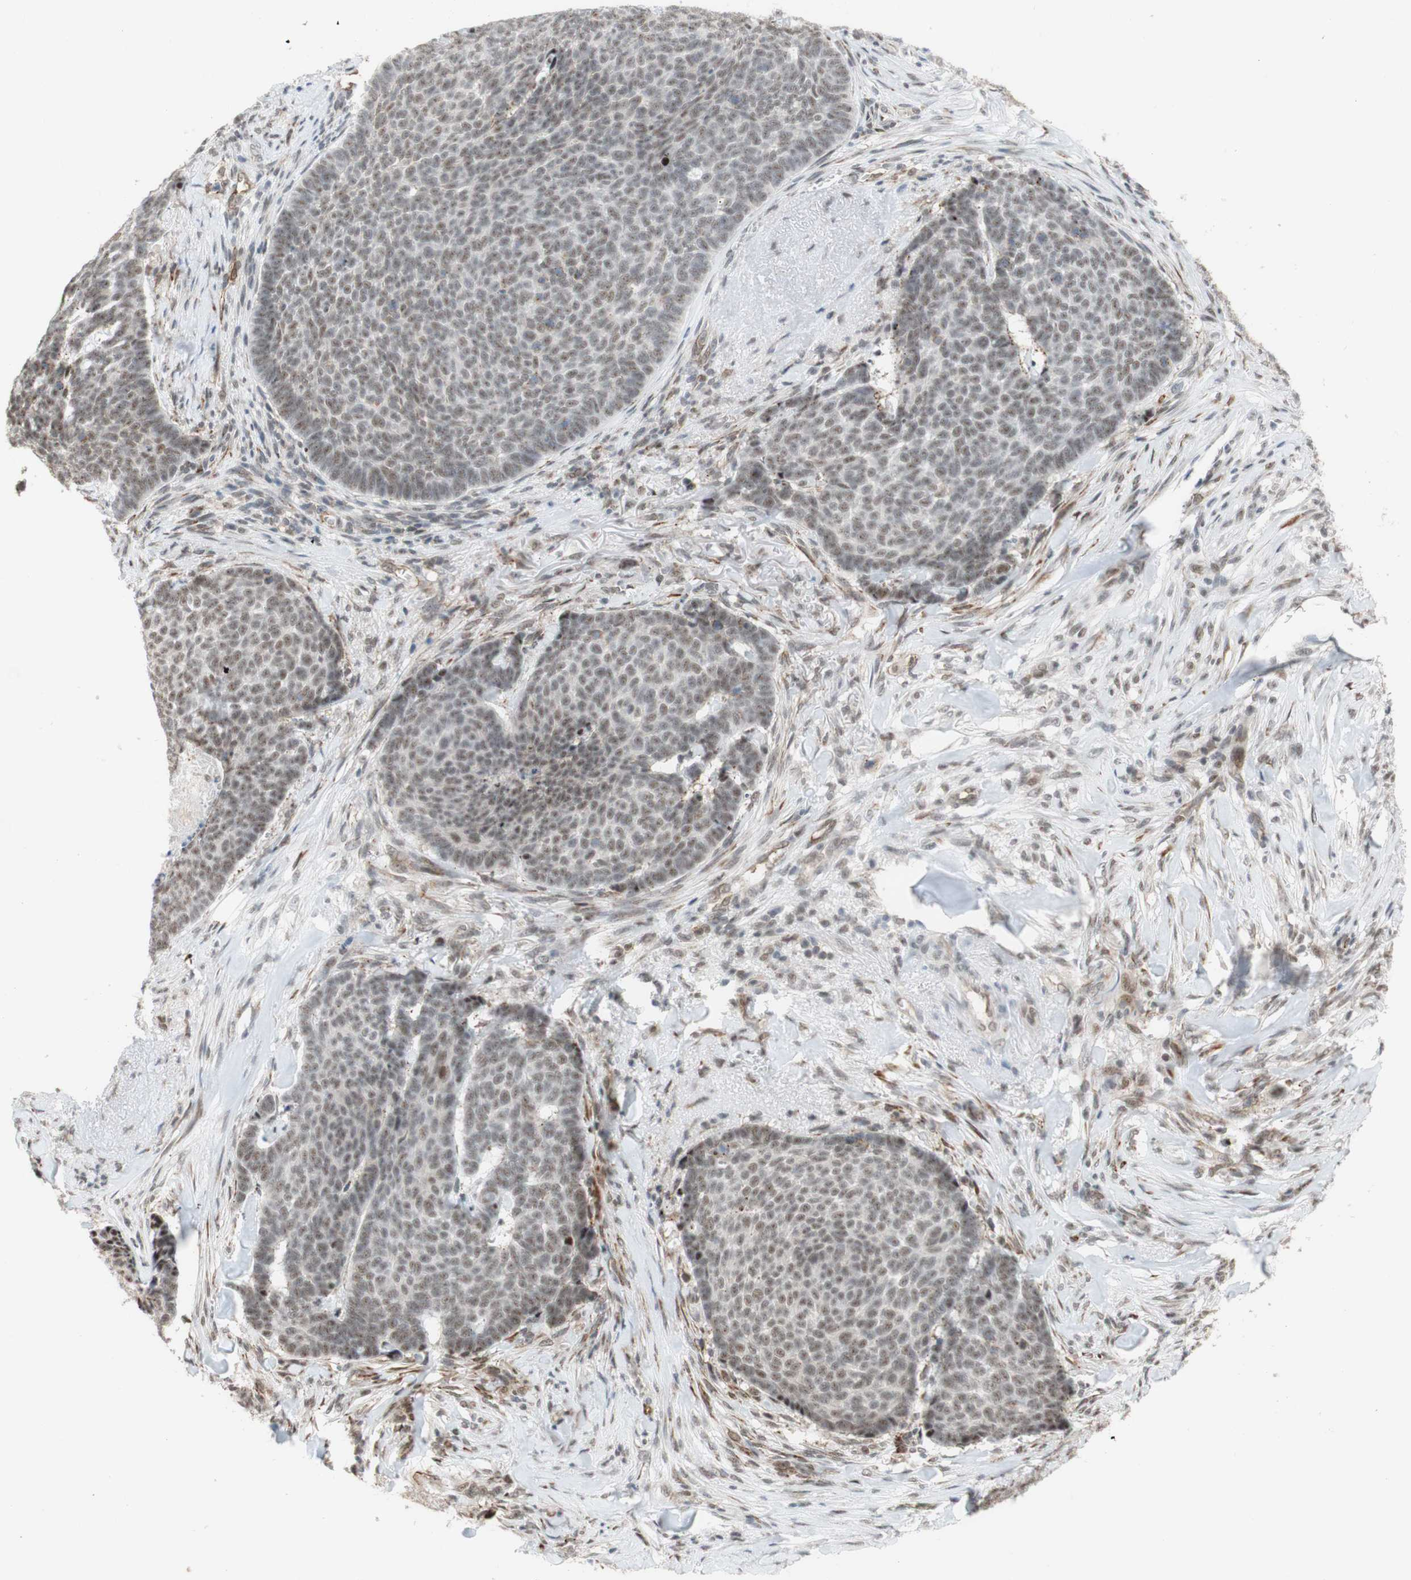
{"staining": {"intensity": "negative", "quantity": "none", "location": "none"}, "tissue": "skin cancer", "cell_type": "Tumor cells", "image_type": "cancer", "snomed": [{"axis": "morphology", "description": "Basal cell carcinoma"}, {"axis": "topography", "description": "Skin"}], "caption": "The immunohistochemistry (IHC) image has no significant positivity in tumor cells of skin cancer tissue. The staining was performed using DAB (3,3'-diaminobenzidine) to visualize the protein expression in brown, while the nuclei were stained in blue with hematoxylin (Magnification: 20x).", "gene": "SAP18", "patient": {"sex": "male", "age": 84}}